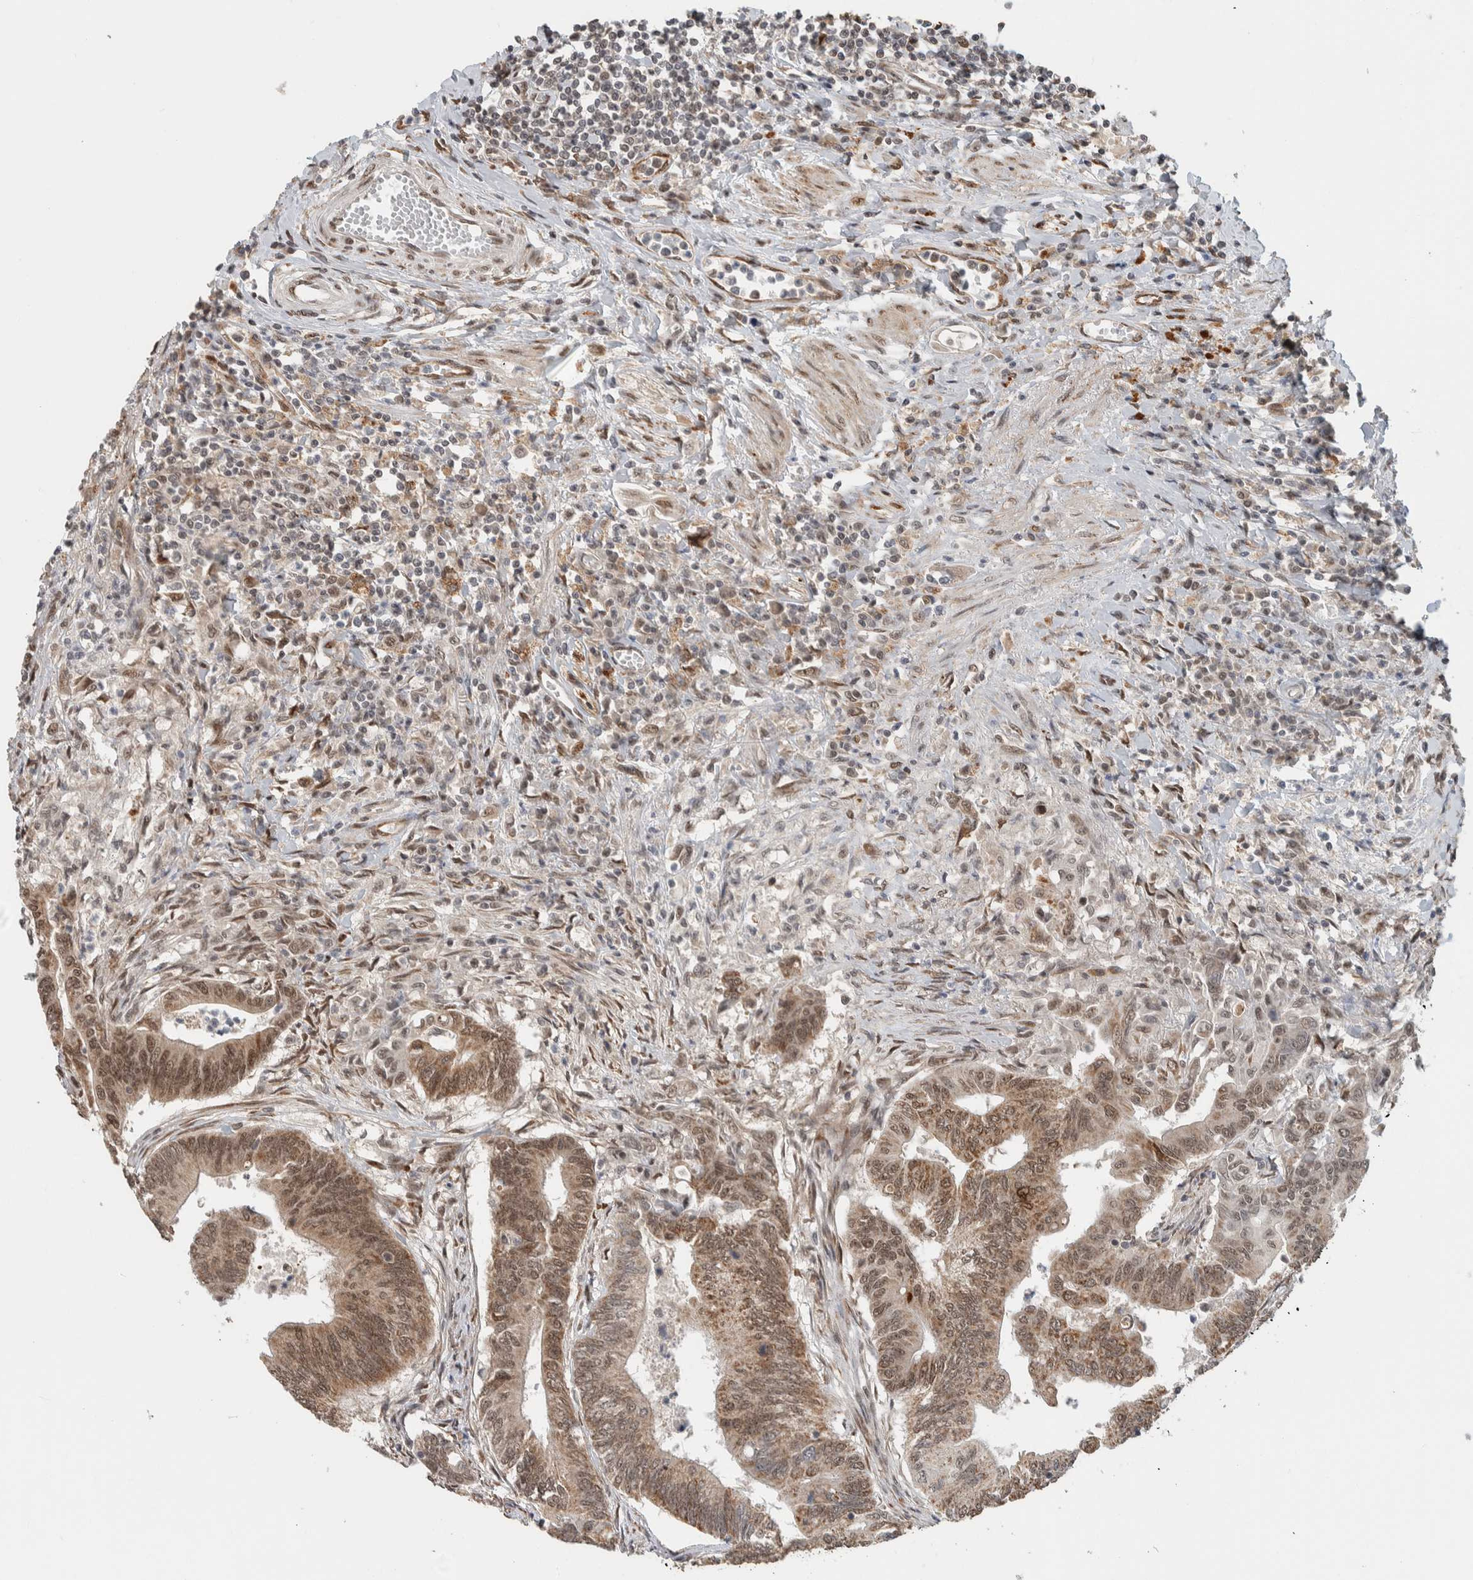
{"staining": {"intensity": "moderate", "quantity": ">75%", "location": "cytoplasmic/membranous,nuclear"}, "tissue": "colorectal cancer", "cell_type": "Tumor cells", "image_type": "cancer", "snomed": [{"axis": "morphology", "description": "Adenoma, NOS"}, {"axis": "morphology", "description": "Adenocarcinoma, NOS"}, {"axis": "topography", "description": "Colon"}], "caption": "This is an image of IHC staining of colorectal cancer, which shows moderate staining in the cytoplasmic/membranous and nuclear of tumor cells.", "gene": "TNRC18", "patient": {"sex": "male", "age": 79}}